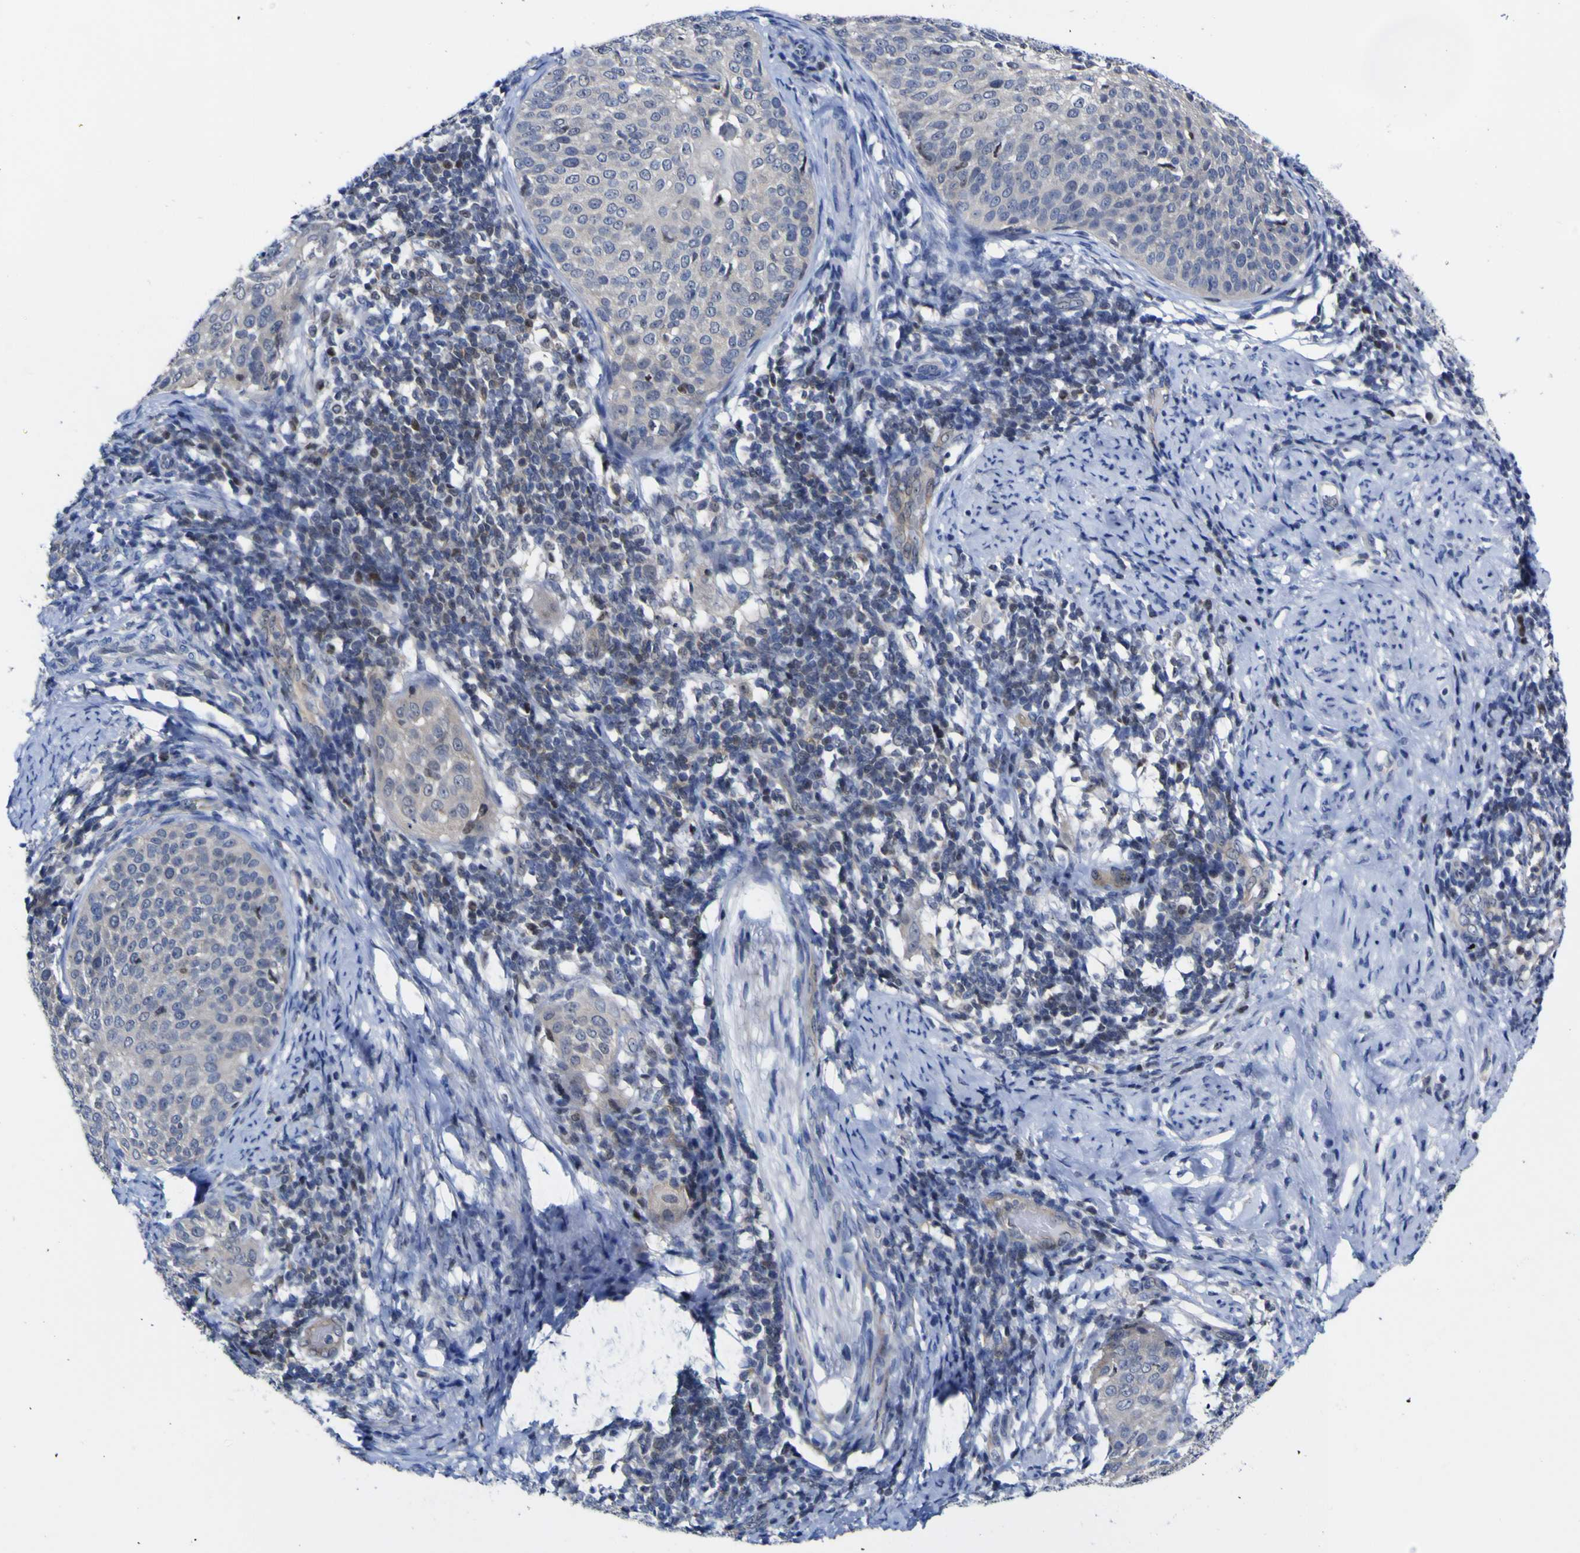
{"staining": {"intensity": "negative", "quantity": "none", "location": "none"}, "tissue": "cervical cancer", "cell_type": "Tumor cells", "image_type": "cancer", "snomed": [{"axis": "morphology", "description": "Squamous cell carcinoma, NOS"}, {"axis": "topography", "description": "Cervix"}], "caption": "High magnification brightfield microscopy of squamous cell carcinoma (cervical) stained with DAB (brown) and counterstained with hematoxylin (blue): tumor cells show no significant positivity.", "gene": "CASP6", "patient": {"sex": "female", "age": 51}}